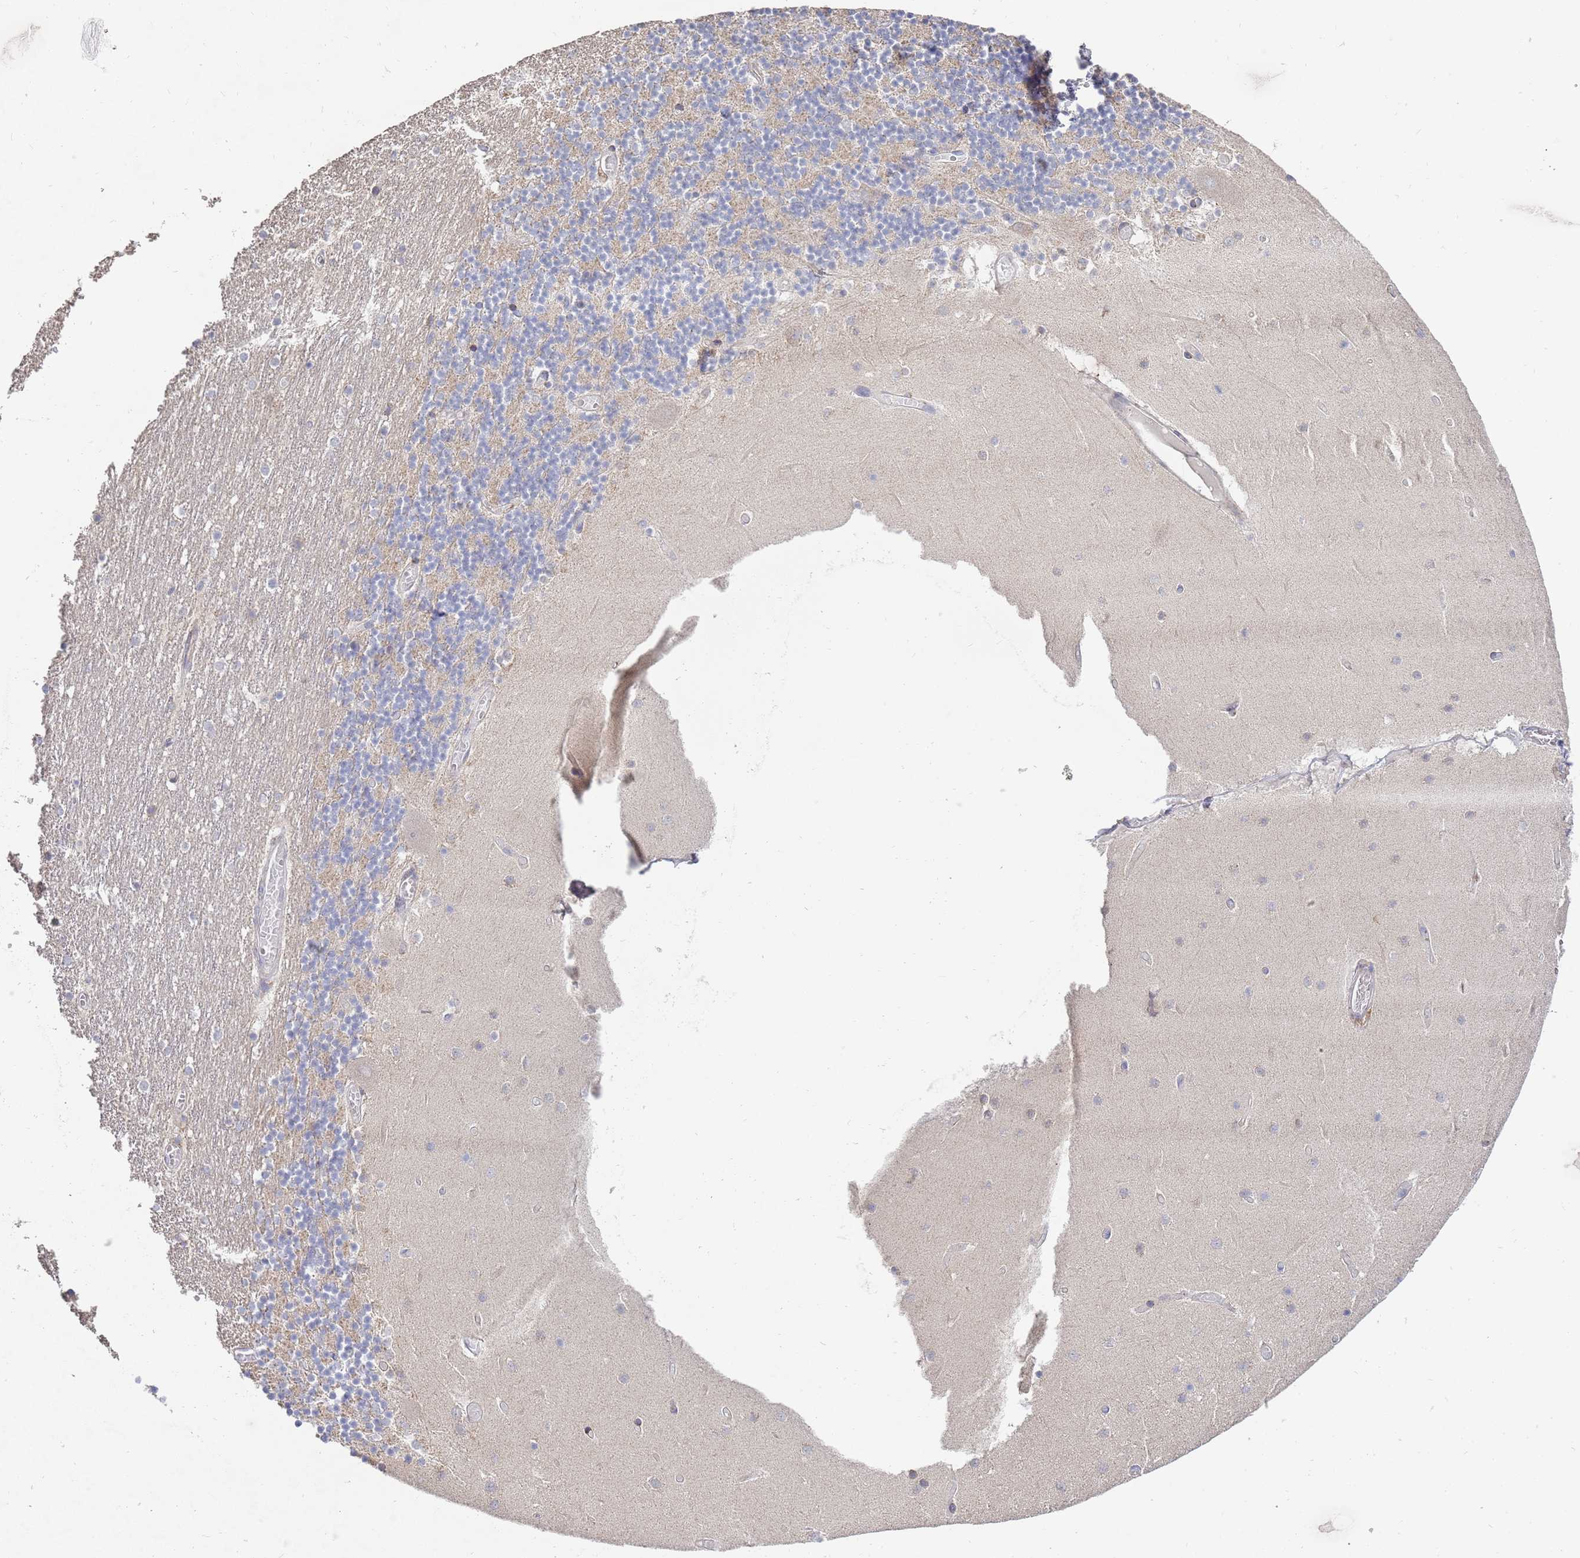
{"staining": {"intensity": "weak", "quantity": "<25%", "location": "cytoplasmic/membranous"}, "tissue": "cerebellum", "cell_type": "Cells in granular layer", "image_type": "normal", "snomed": [{"axis": "morphology", "description": "Normal tissue, NOS"}, {"axis": "topography", "description": "Cerebellum"}], "caption": "High power microscopy histopathology image of an immunohistochemistry image of unremarkable cerebellum, revealing no significant positivity in cells in granular layer. Nuclei are stained in blue.", "gene": "VRK2", "patient": {"sex": "female", "age": 28}}